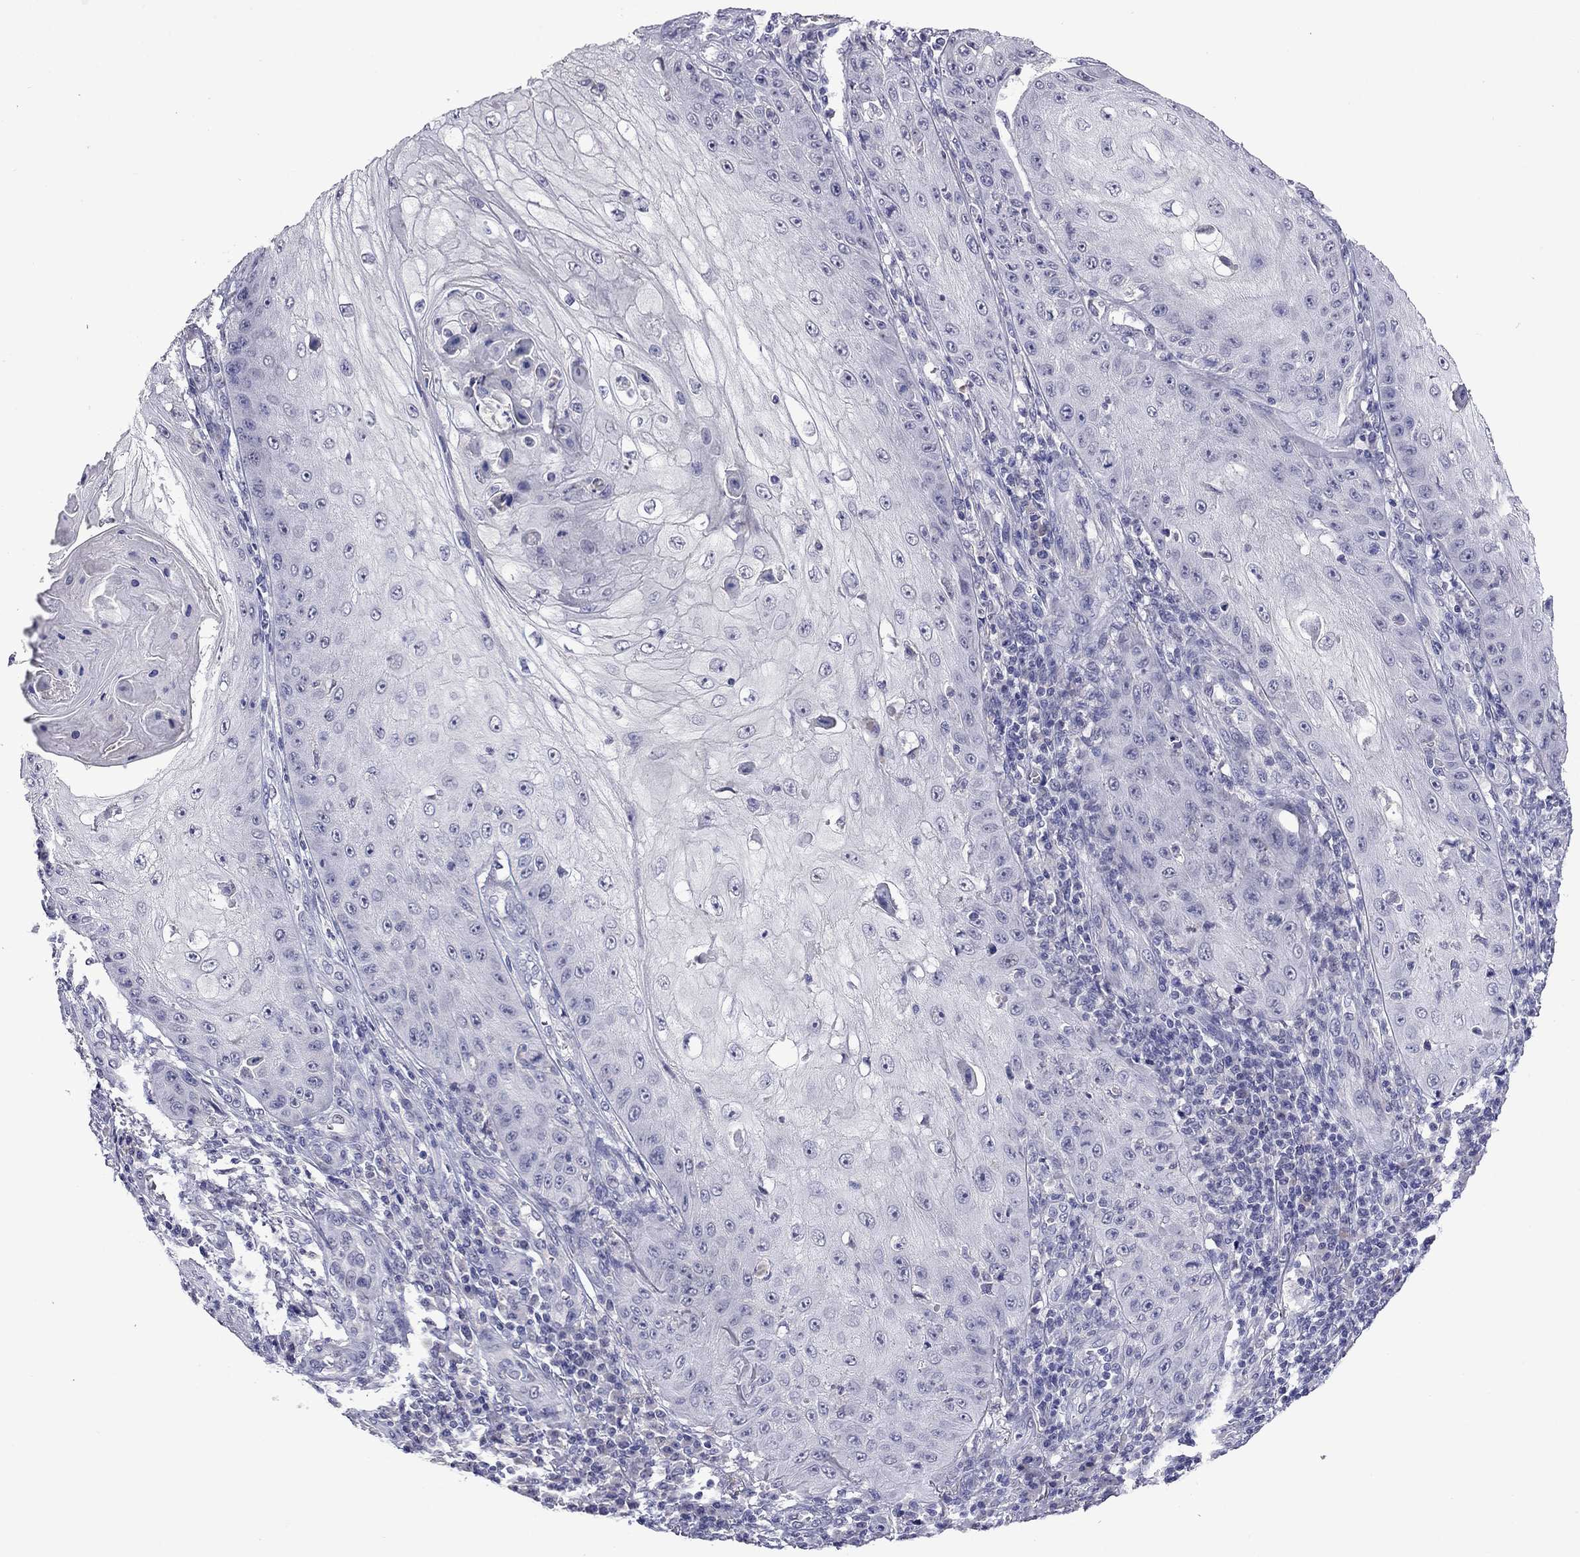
{"staining": {"intensity": "negative", "quantity": "none", "location": "none"}, "tissue": "skin cancer", "cell_type": "Tumor cells", "image_type": "cancer", "snomed": [{"axis": "morphology", "description": "Squamous cell carcinoma, NOS"}, {"axis": "topography", "description": "Skin"}], "caption": "An immunohistochemistry histopathology image of skin squamous cell carcinoma is shown. There is no staining in tumor cells of skin squamous cell carcinoma. (Stains: DAB immunohistochemistry (IHC) with hematoxylin counter stain, Microscopy: brightfield microscopy at high magnification).", "gene": "STAR", "patient": {"sex": "male", "age": 70}}